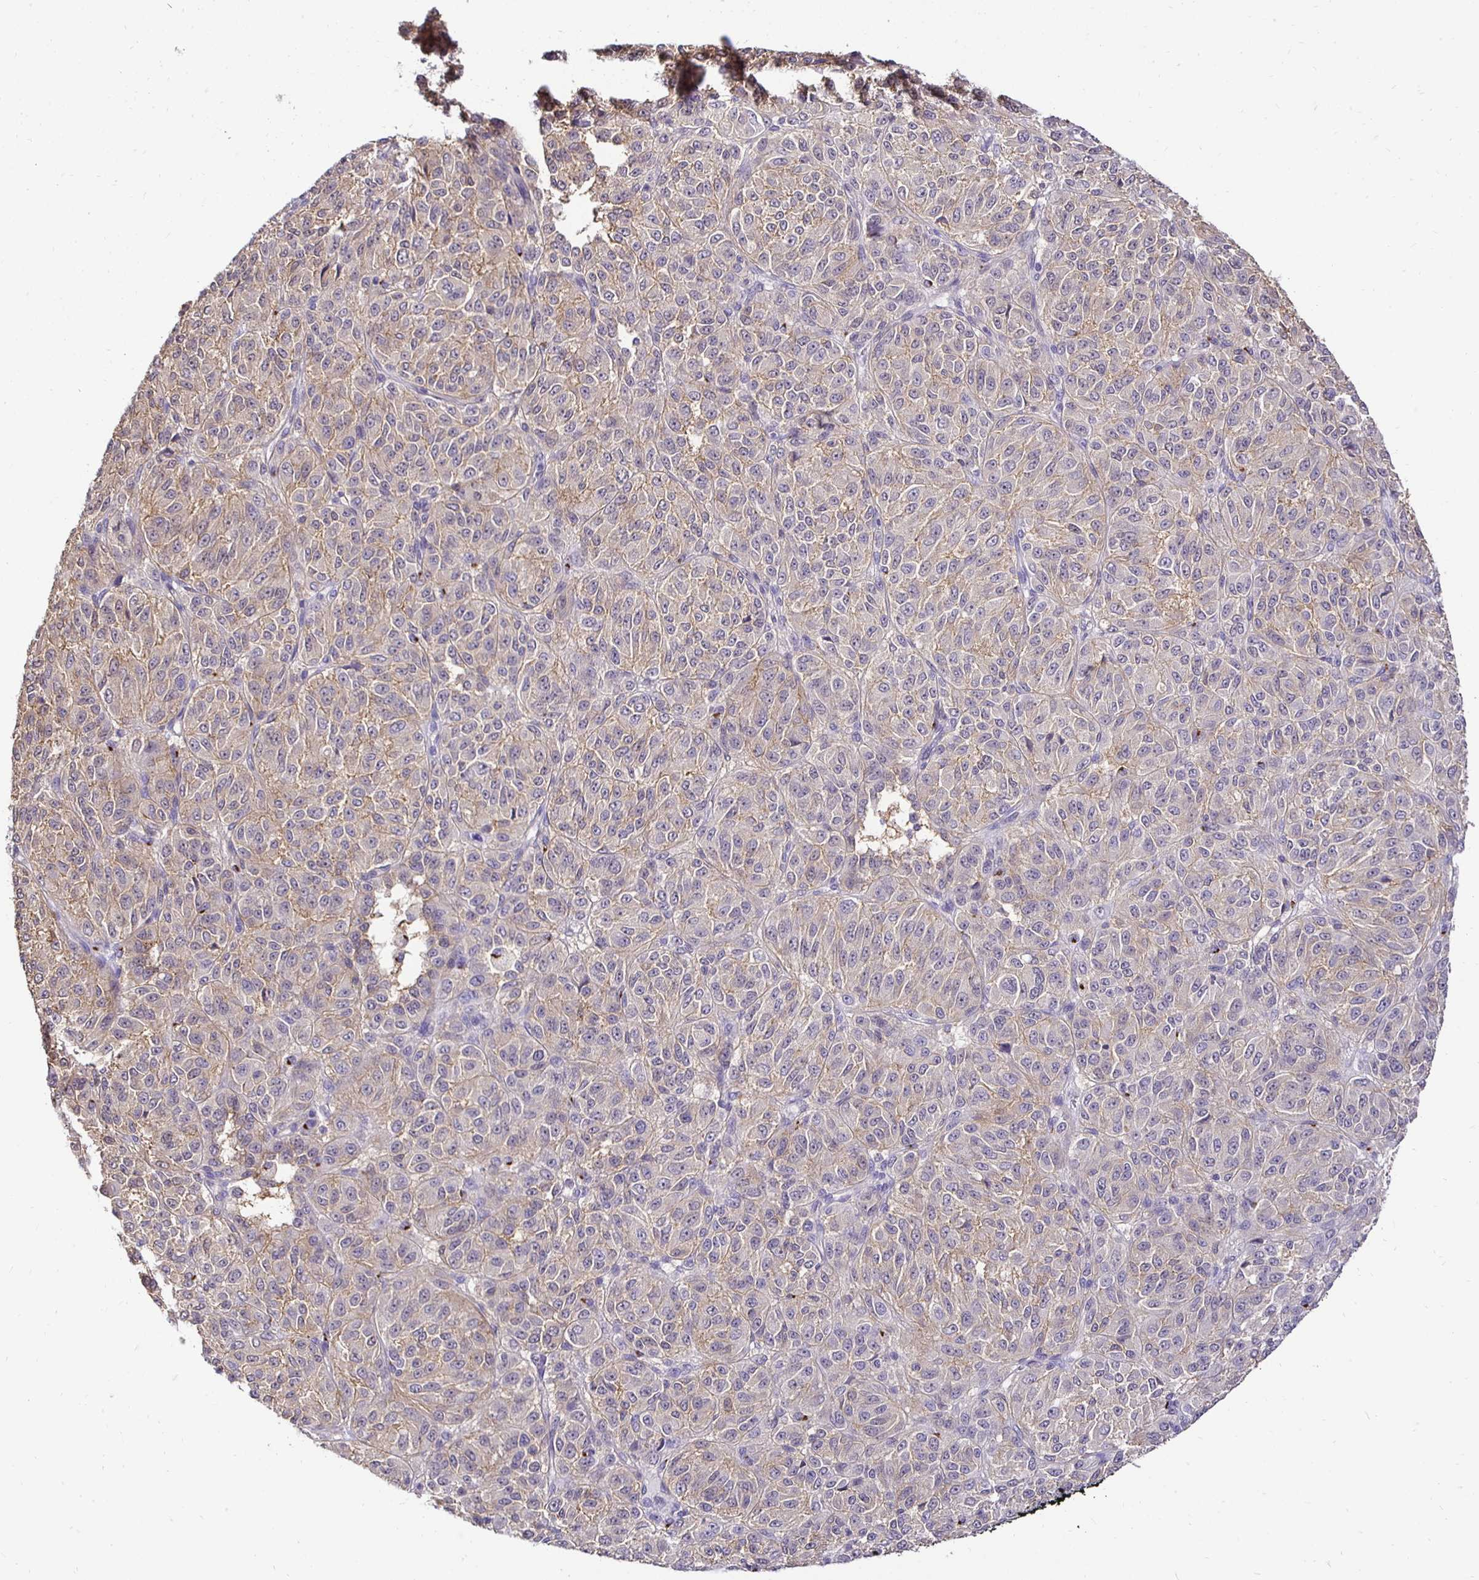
{"staining": {"intensity": "negative", "quantity": "none", "location": "none"}, "tissue": "melanoma", "cell_type": "Tumor cells", "image_type": "cancer", "snomed": [{"axis": "morphology", "description": "Malignant melanoma, Metastatic site"}, {"axis": "topography", "description": "Brain"}], "caption": "Immunohistochemical staining of human melanoma demonstrates no significant staining in tumor cells.", "gene": "SLC9A1", "patient": {"sex": "female", "age": 56}}